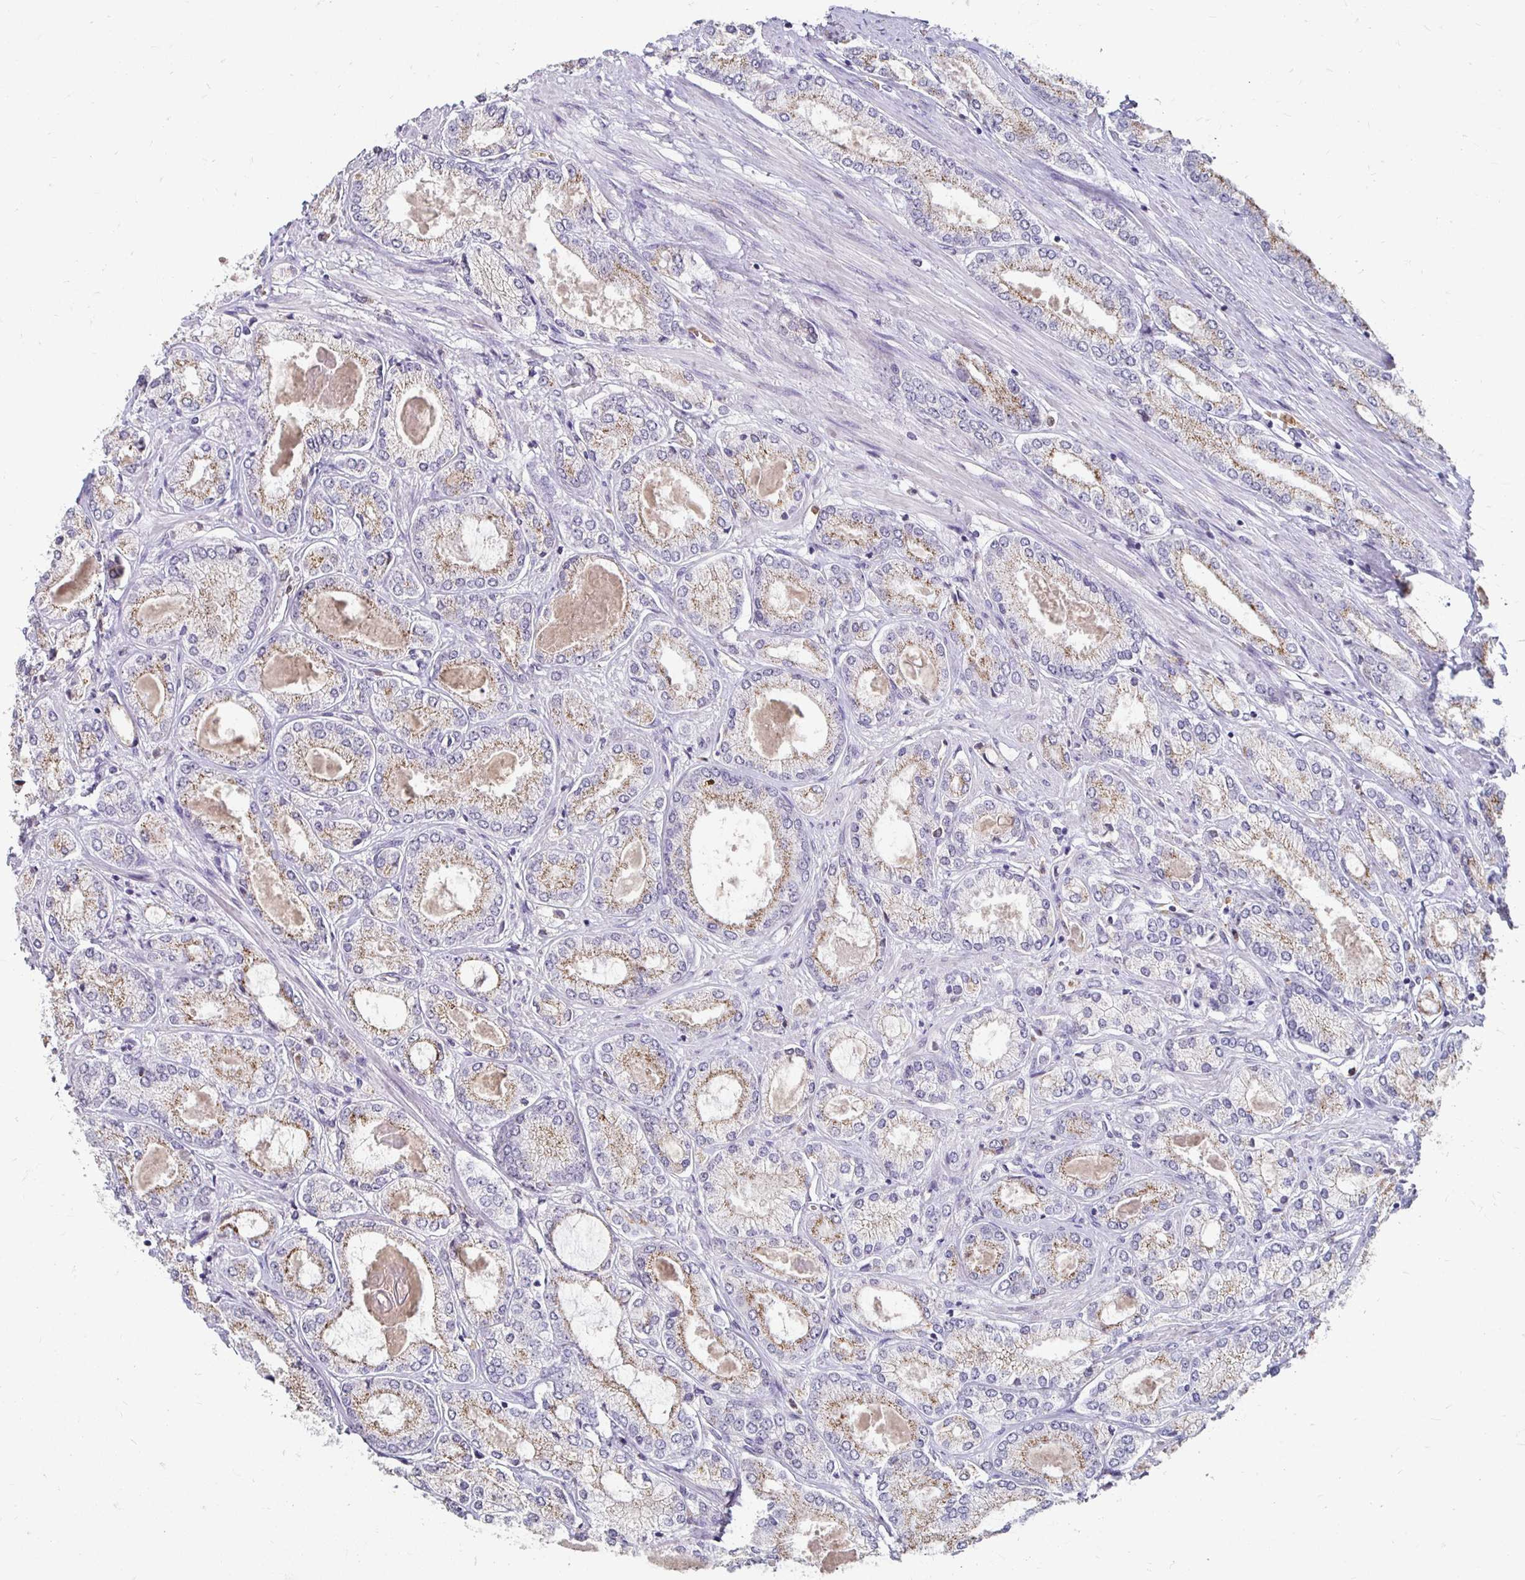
{"staining": {"intensity": "moderate", "quantity": "25%-75%", "location": "cytoplasmic/membranous"}, "tissue": "prostate cancer", "cell_type": "Tumor cells", "image_type": "cancer", "snomed": [{"axis": "morphology", "description": "Adenocarcinoma, High grade"}, {"axis": "topography", "description": "Prostate"}], "caption": "Prostate cancer tissue shows moderate cytoplasmic/membranous staining in about 25%-75% of tumor cells, visualized by immunohistochemistry.", "gene": "GK2", "patient": {"sex": "male", "age": 68}}